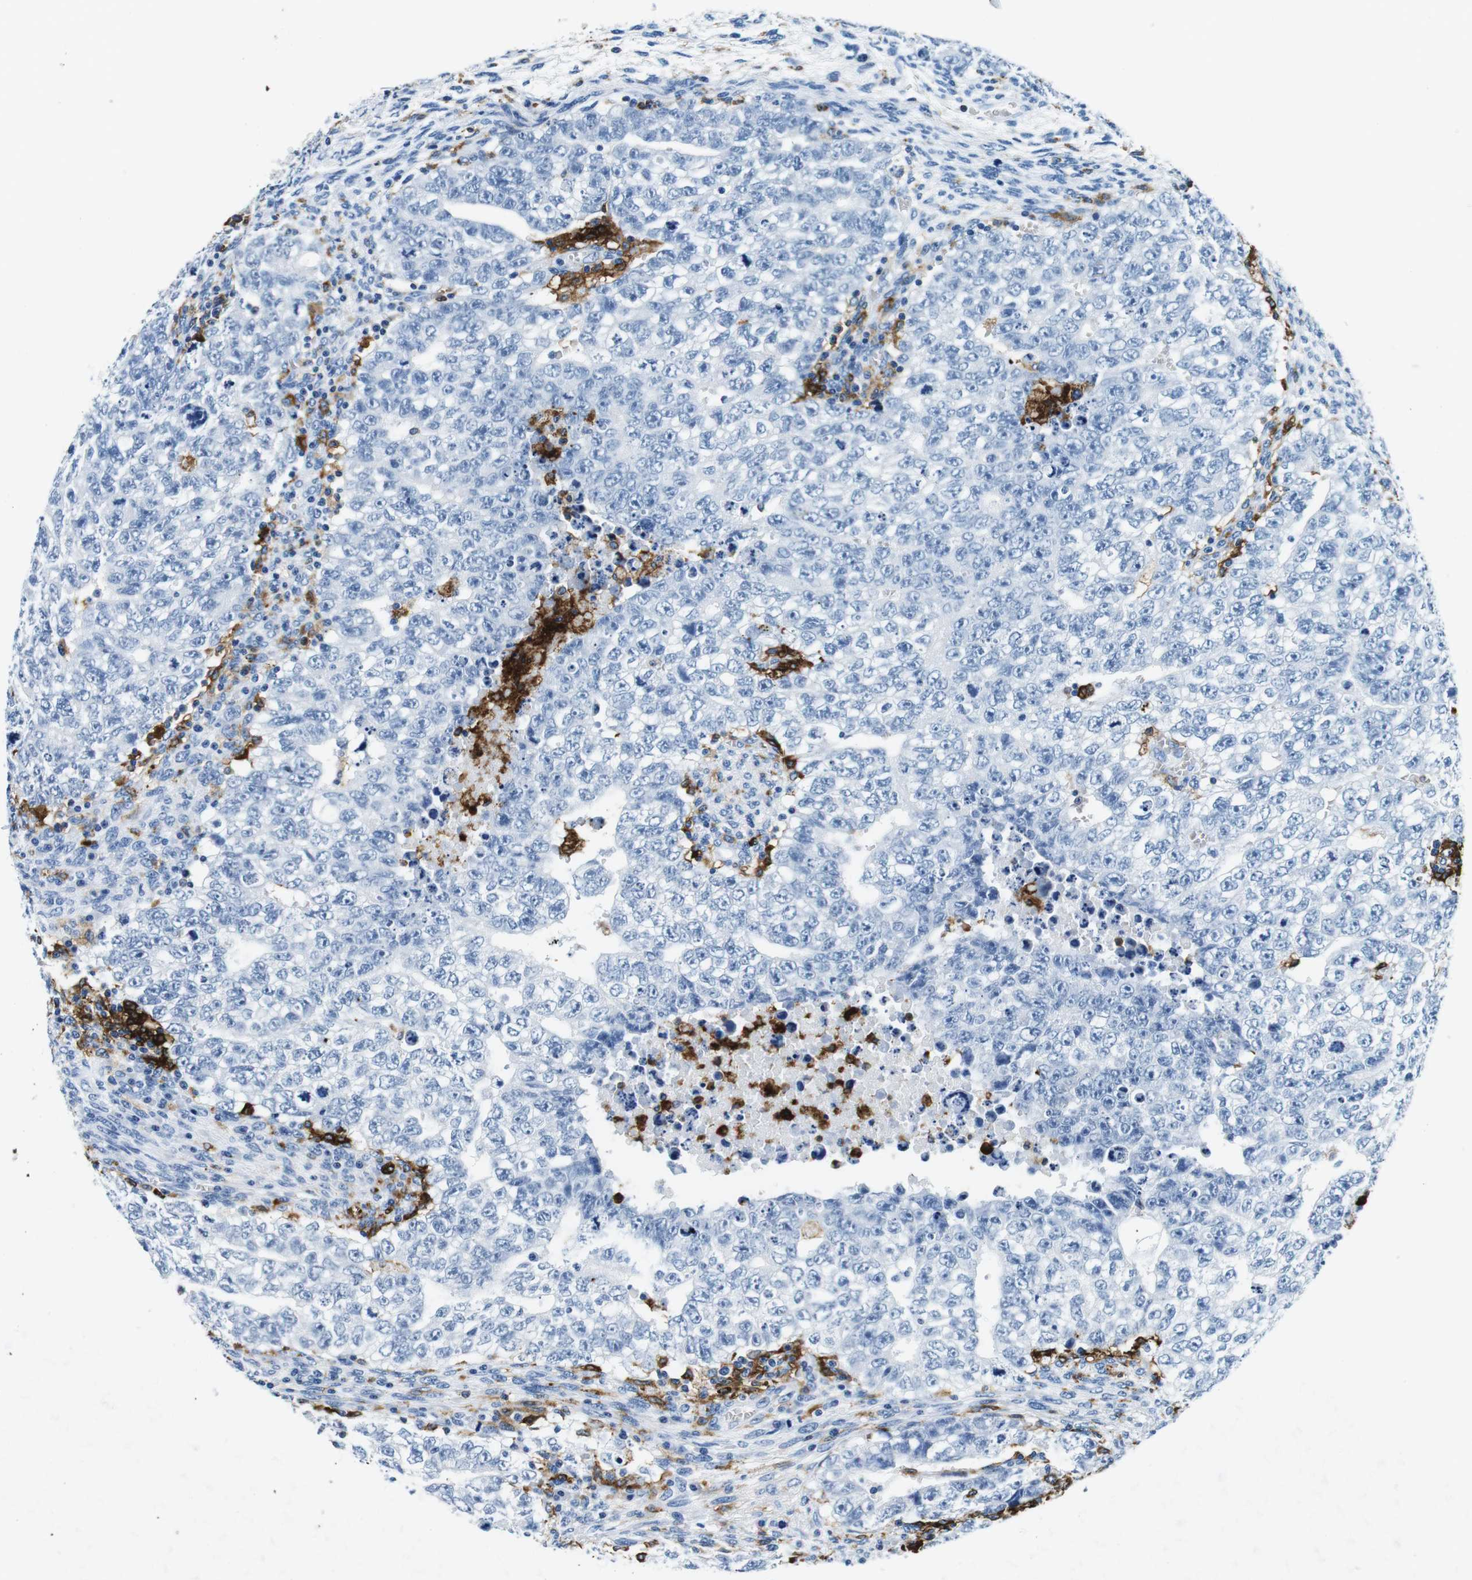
{"staining": {"intensity": "negative", "quantity": "none", "location": "none"}, "tissue": "testis cancer", "cell_type": "Tumor cells", "image_type": "cancer", "snomed": [{"axis": "morphology", "description": "Seminoma, NOS"}, {"axis": "morphology", "description": "Carcinoma, Embryonal, NOS"}, {"axis": "topography", "description": "Testis"}], "caption": "Tumor cells show no significant staining in testis cancer (embryonal carcinoma). (Immunohistochemistry (ihc), brightfield microscopy, high magnification).", "gene": "HLA-DRB1", "patient": {"sex": "male", "age": 38}}